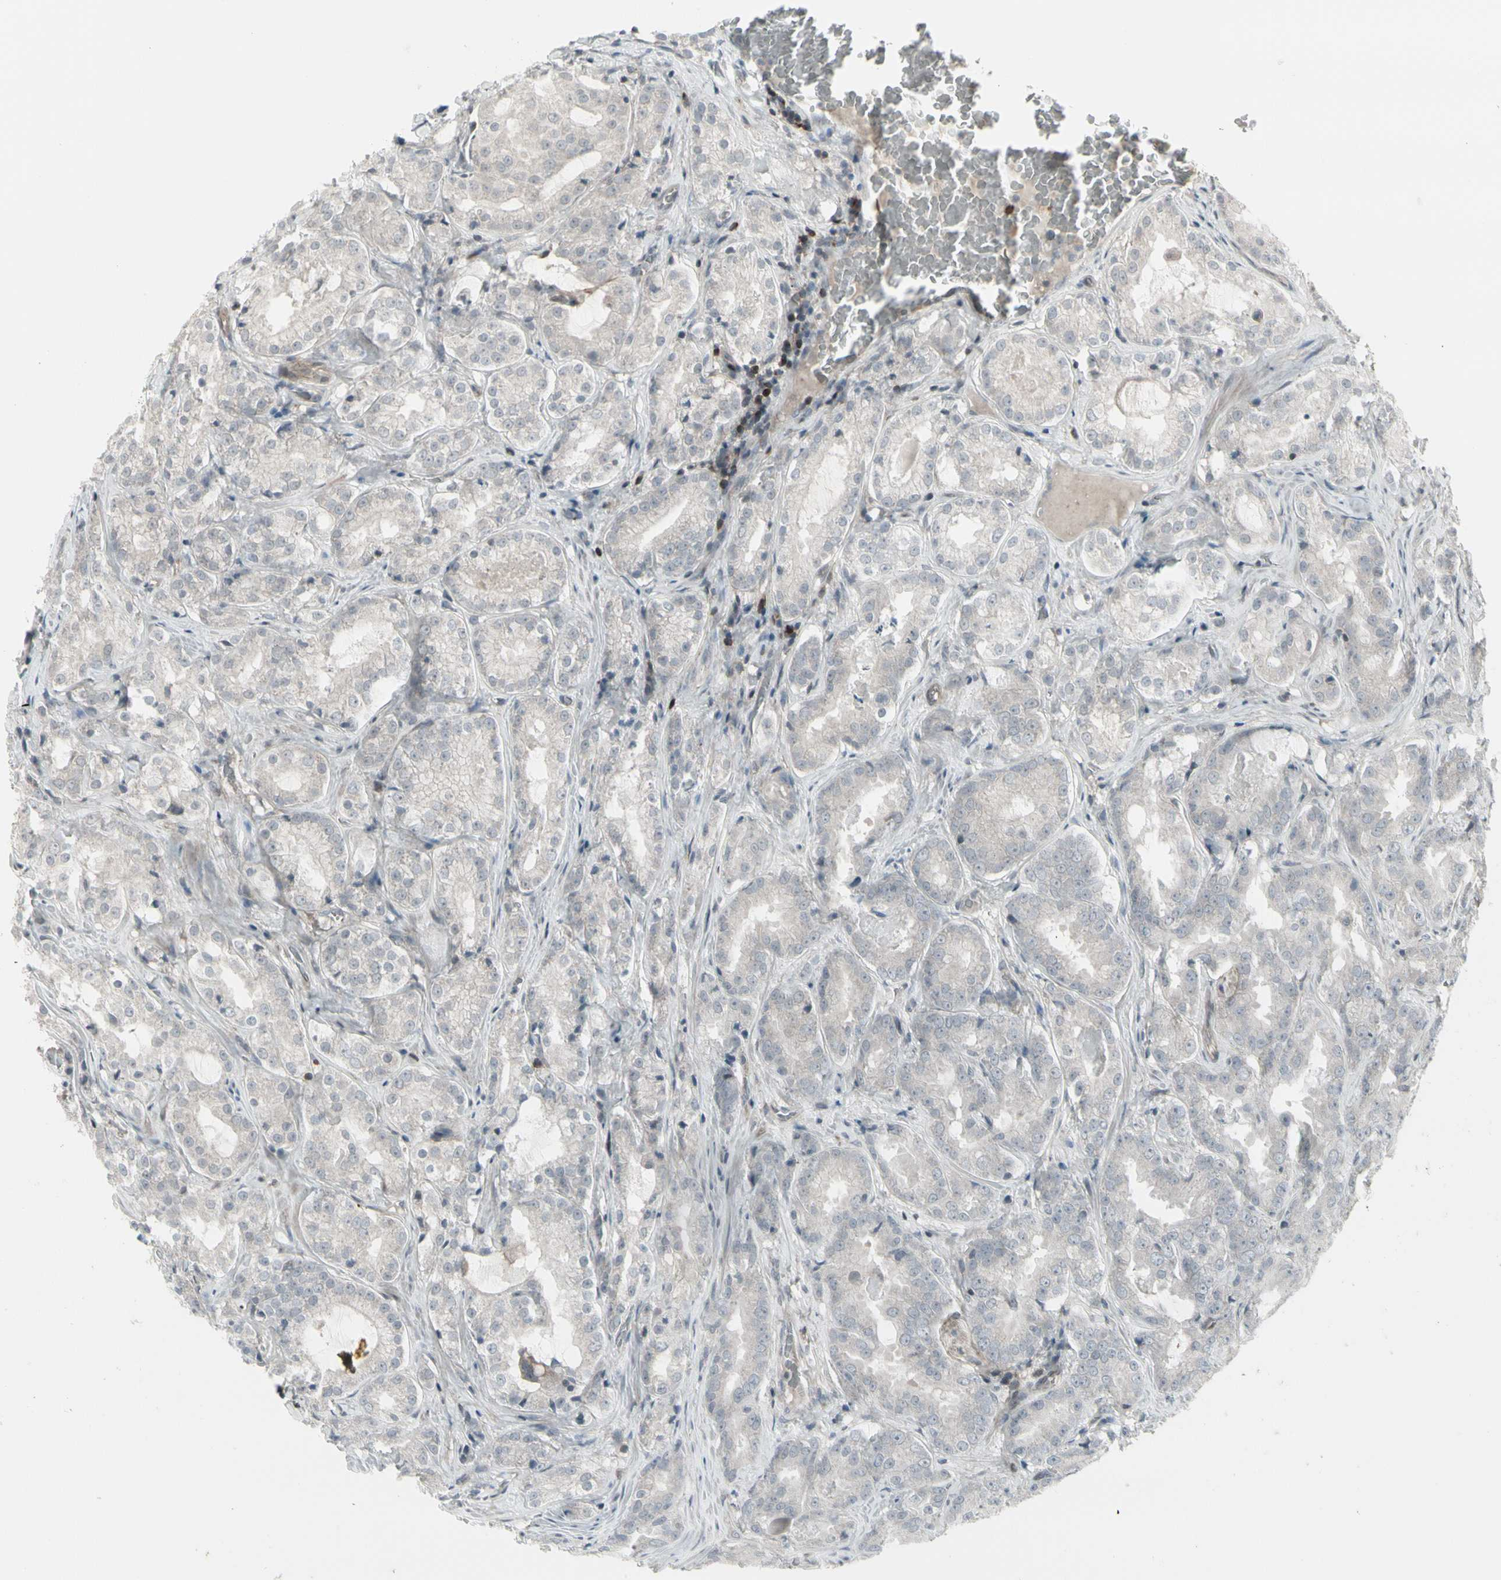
{"staining": {"intensity": "weak", "quantity": ">75%", "location": "cytoplasmic/membranous"}, "tissue": "prostate cancer", "cell_type": "Tumor cells", "image_type": "cancer", "snomed": [{"axis": "morphology", "description": "Adenocarcinoma, High grade"}, {"axis": "topography", "description": "Prostate"}], "caption": "Human prostate cancer (high-grade adenocarcinoma) stained with a brown dye demonstrates weak cytoplasmic/membranous positive staining in approximately >75% of tumor cells.", "gene": "IGFBP6", "patient": {"sex": "male", "age": 73}}